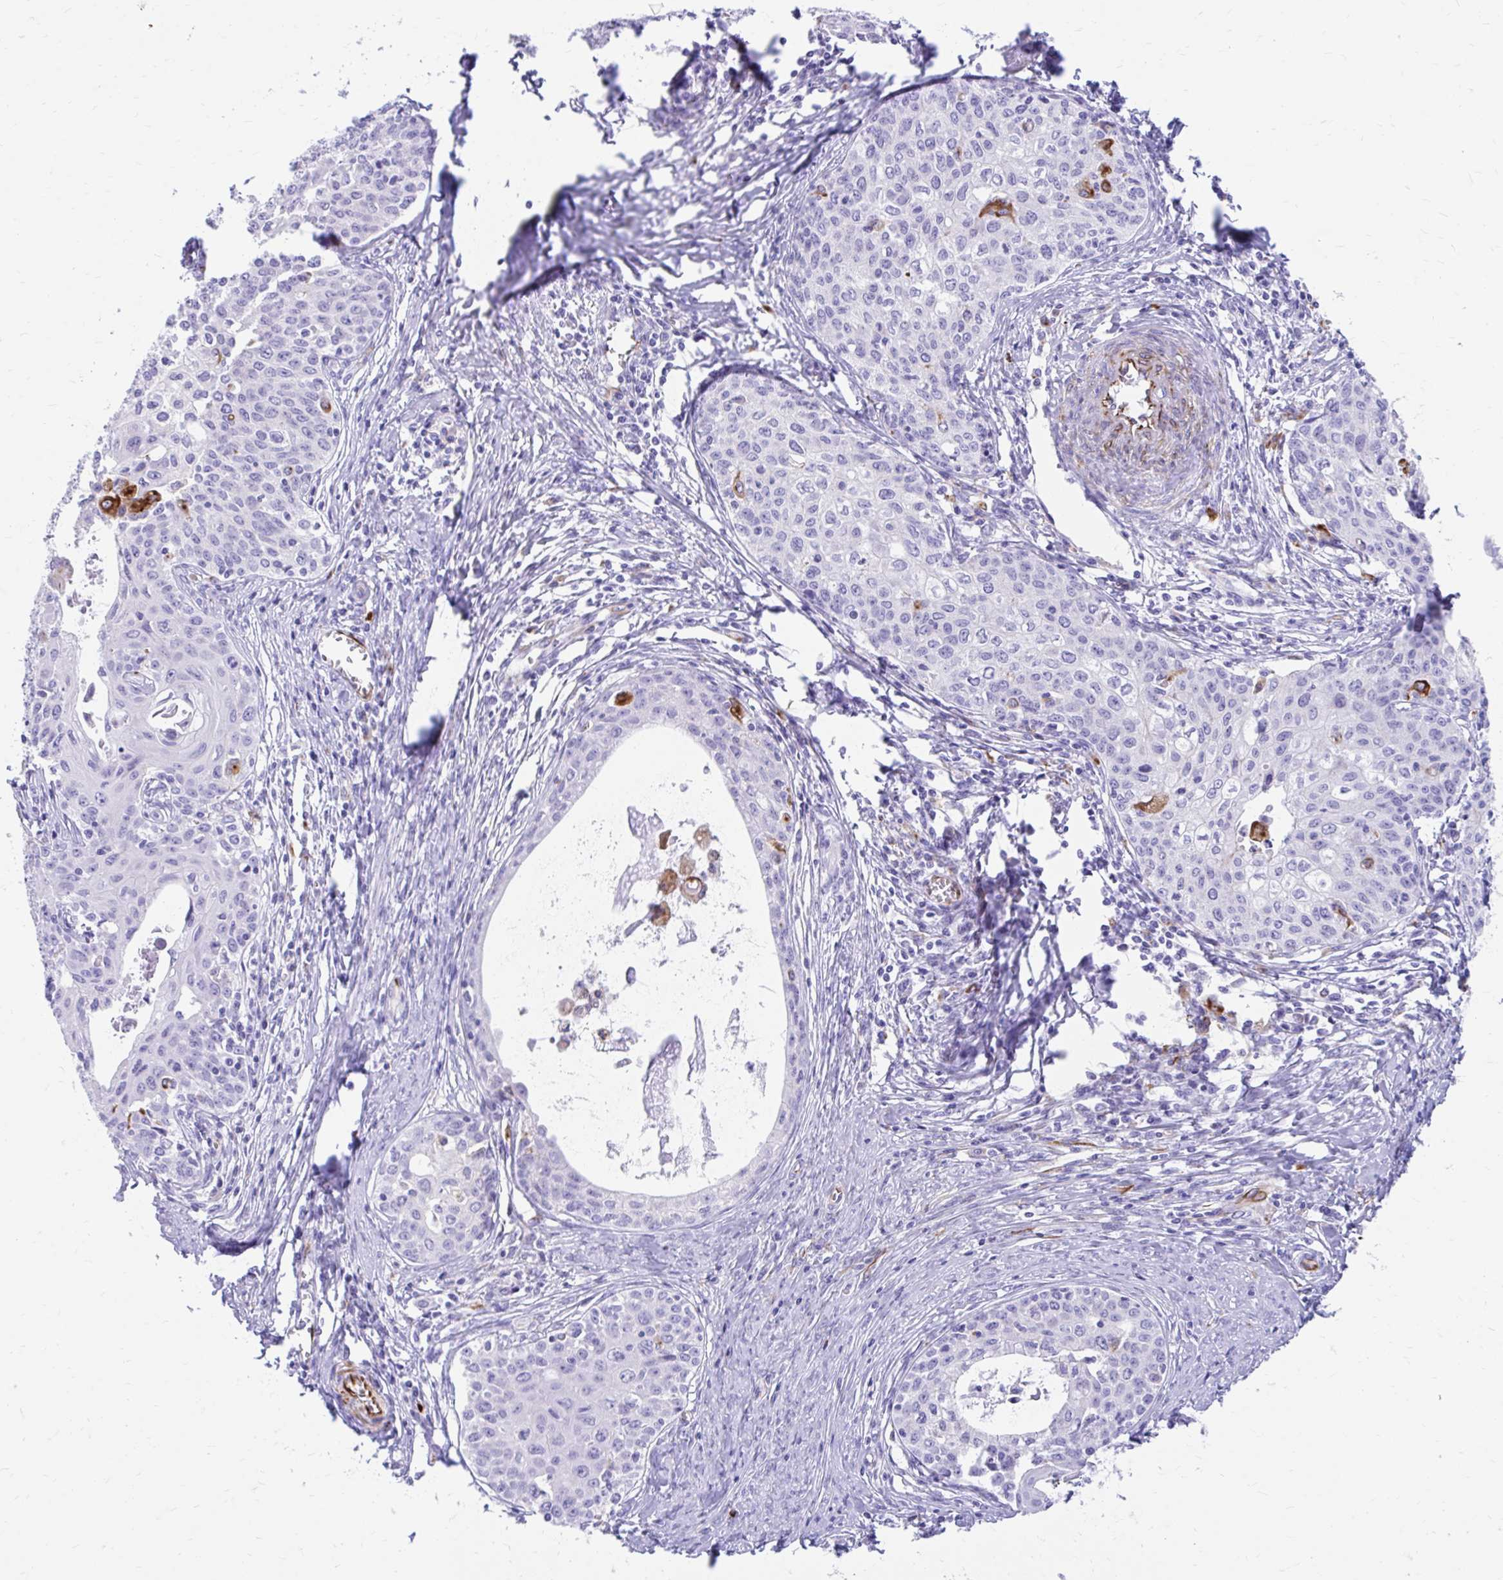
{"staining": {"intensity": "negative", "quantity": "none", "location": "none"}, "tissue": "cervical cancer", "cell_type": "Tumor cells", "image_type": "cancer", "snomed": [{"axis": "morphology", "description": "Squamous cell carcinoma, NOS"}, {"axis": "morphology", "description": "Adenocarcinoma, NOS"}, {"axis": "topography", "description": "Cervix"}], "caption": "Histopathology image shows no significant protein staining in tumor cells of cervical cancer. (Brightfield microscopy of DAB IHC at high magnification).", "gene": "ZNF699", "patient": {"sex": "female", "age": 52}}